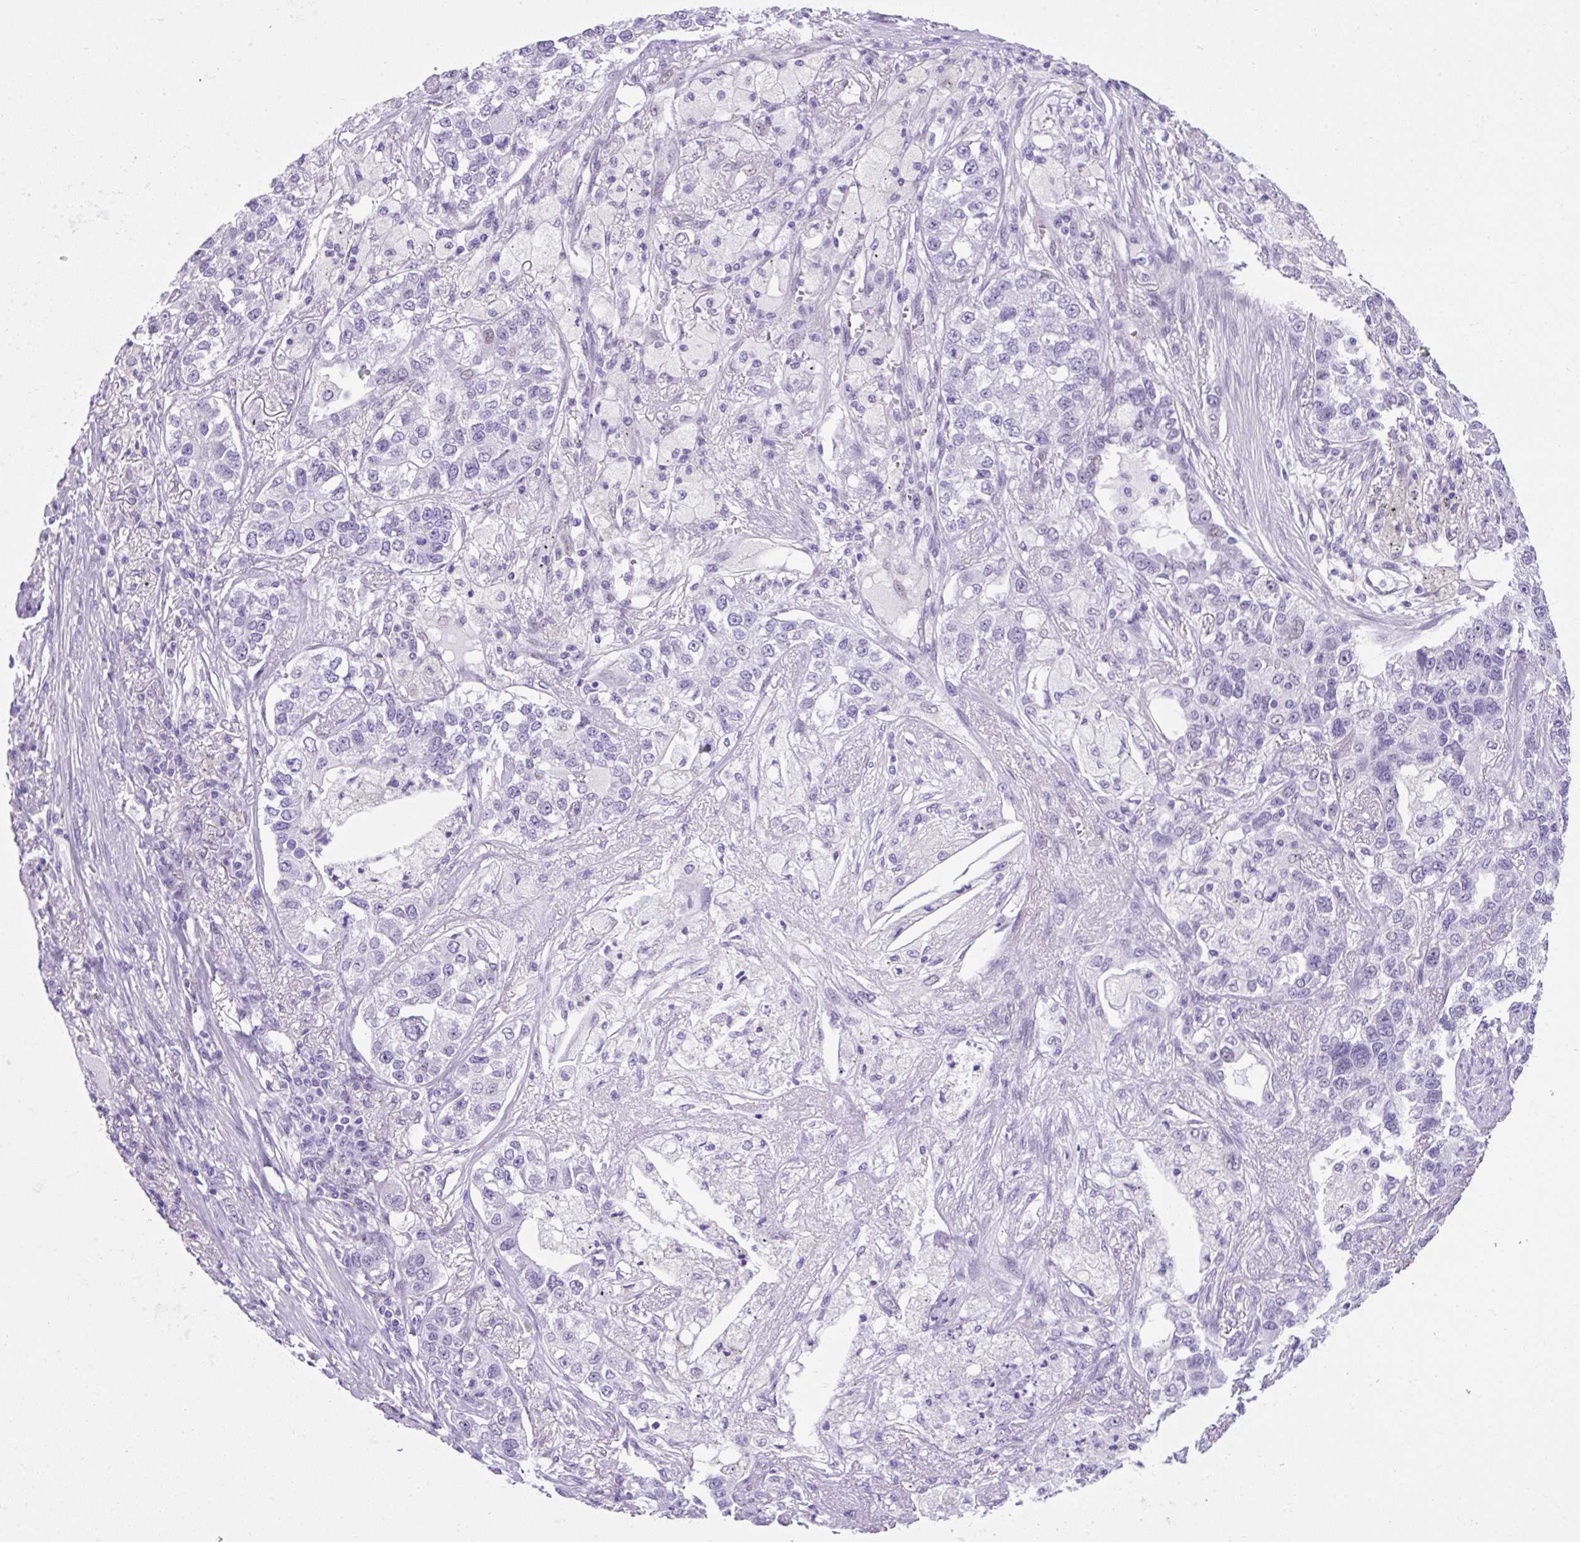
{"staining": {"intensity": "negative", "quantity": "none", "location": "none"}, "tissue": "lung cancer", "cell_type": "Tumor cells", "image_type": "cancer", "snomed": [{"axis": "morphology", "description": "Adenocarcinoma, NOS"}, {"axis": "topography", "description": "Lung"}], "caption": "The immunohistochemistry (IHC) photomicrograph has no significant positivity in tumor cells of lung cancer (adenocarcinoma) tissue.", "gene": "KRT12", "patient": {"sex": "male", "age": 49}}